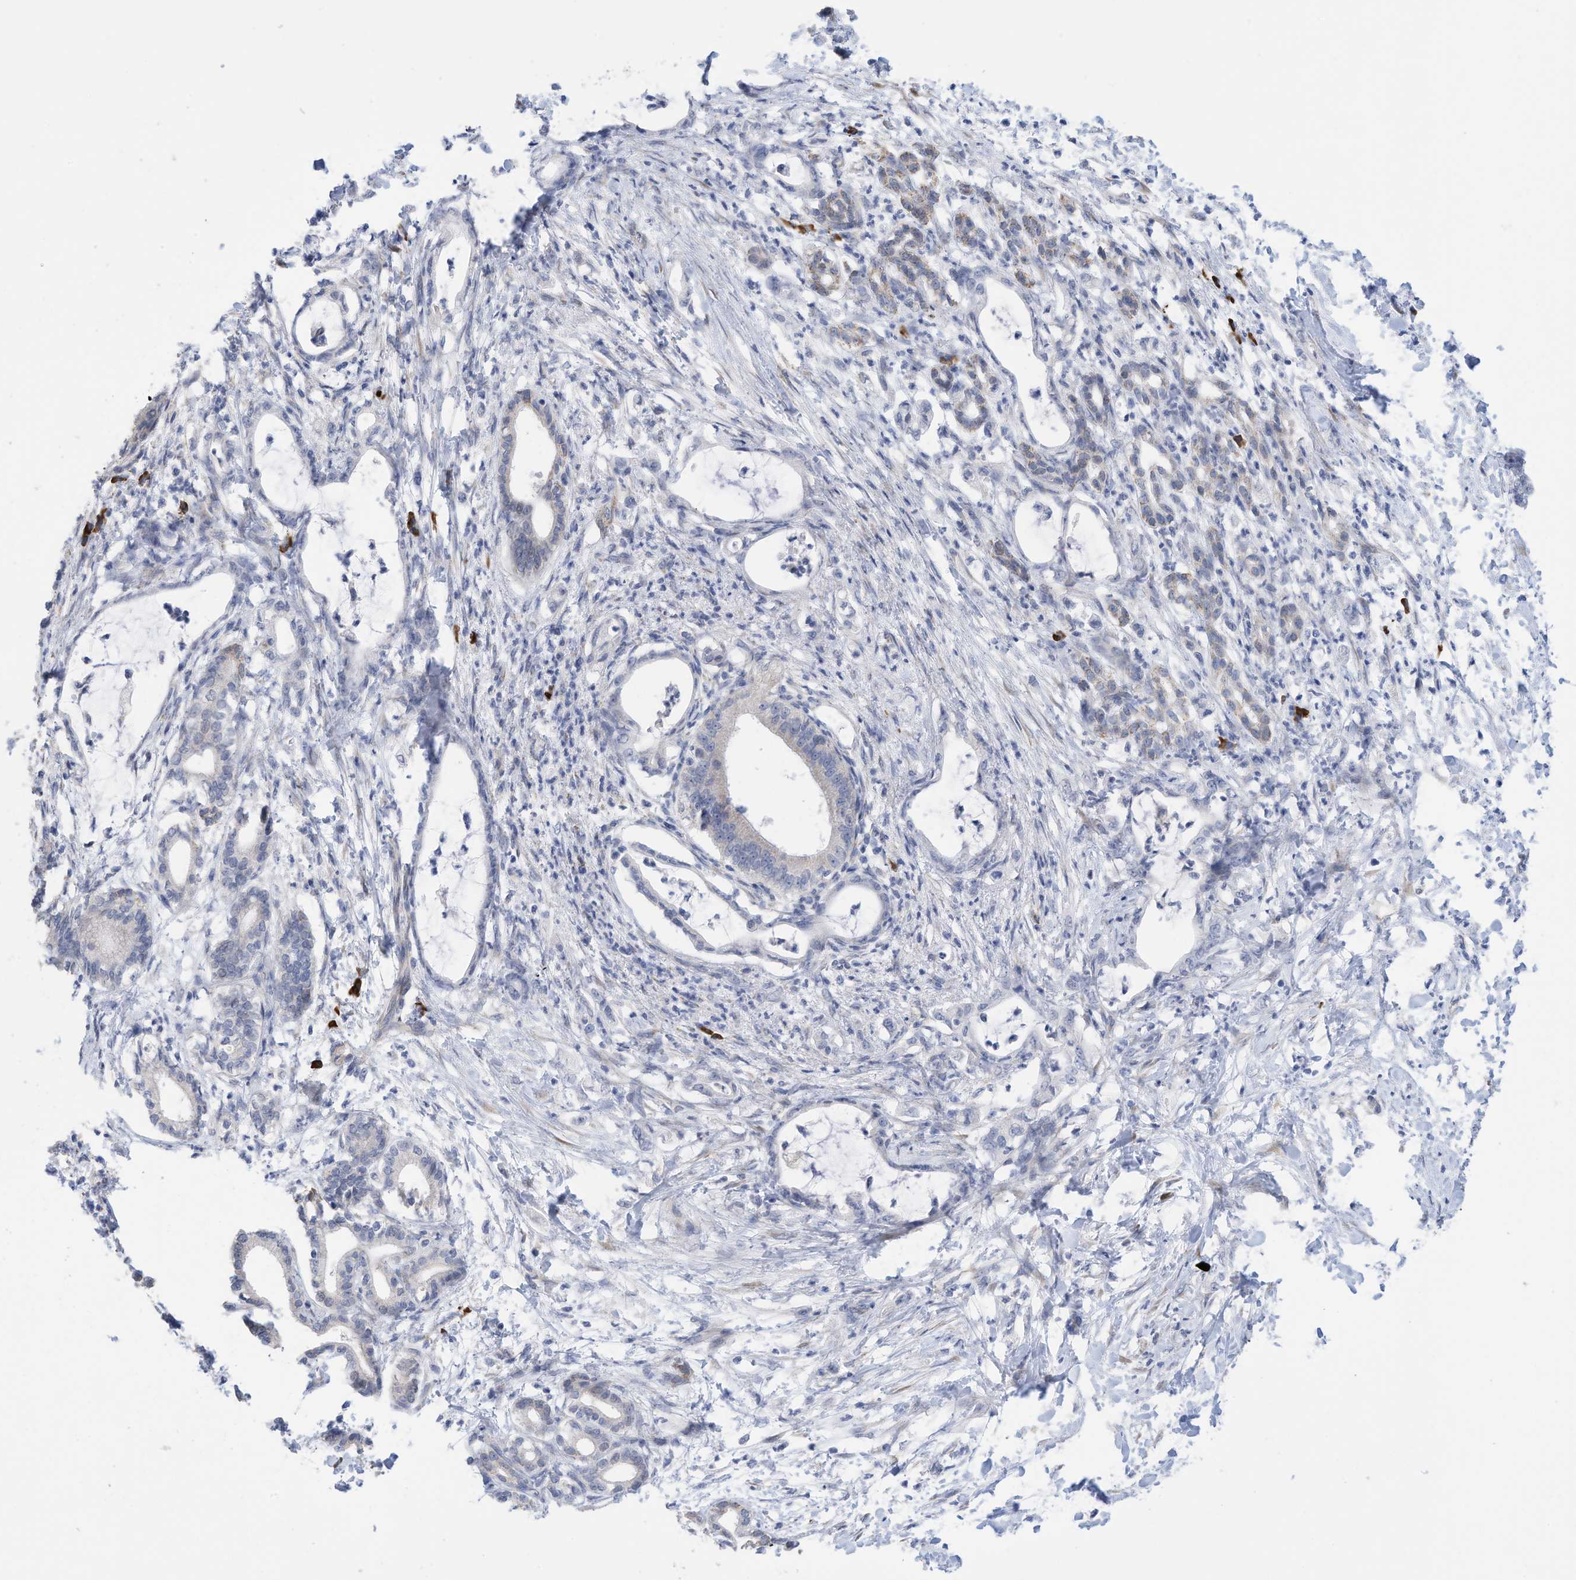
{"staining": {"intensity": "negative", "quantity": "none", "location": "none"}, "tissue": "pancreatic cancer", "cell_type": "Tumor cells", "image_type": "cancer", "snomed": [{"axis": "morphology", "description": "Adenocarcinoma, NOS"}, {"axis": "topography", "description": "Pancreas"}], "caption": "DAB (3,3'-diaminobenzidine) immunohistochemical staining of human pancreatic cancer shows no significant staining in tumor cells.", "gene": "ZNF292", "patient": {"sex": "female", "age": 55}}